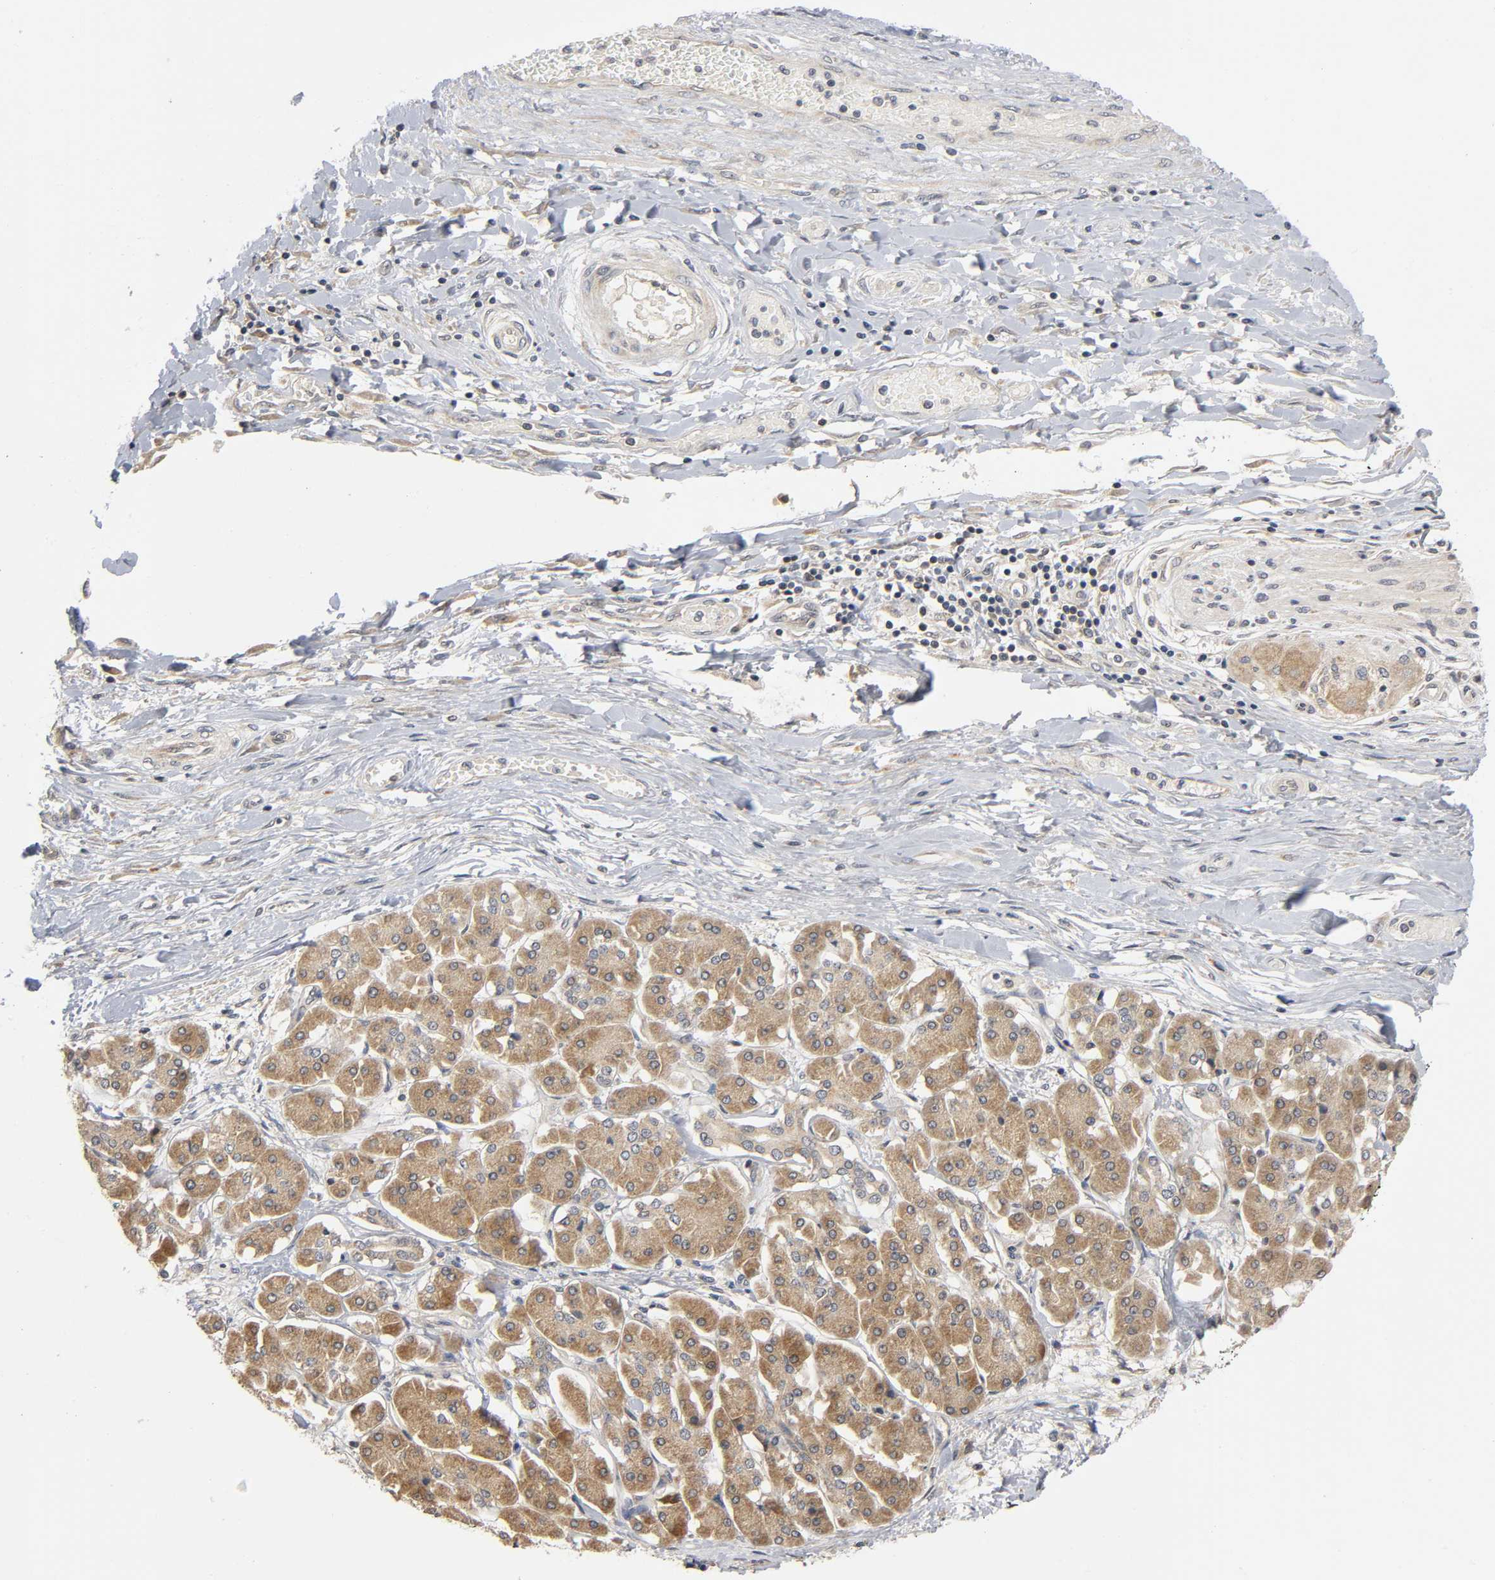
{"staining": {"intensity": "moderate", "quantity": ">75%", "location": "cytoplasmic/membranous"}, "tissue": "pancreatic cancer", "cell_type": "Tumor cells", "image_type": "cancer", "snomed": [{"axis": "morphology", "description": "Adenocarcinoma, NOS"}, {"axis": "topography", "description": "Pancreas"}], "caption": "Adenocarcinoma (pancreatic) stained for a protein (brown) shows moderate cytoplasmic/membranous positive expression in about >75% of tumor cells.", "gene": "MAPK8", "patient": {"sex": "male", "age": 46}}